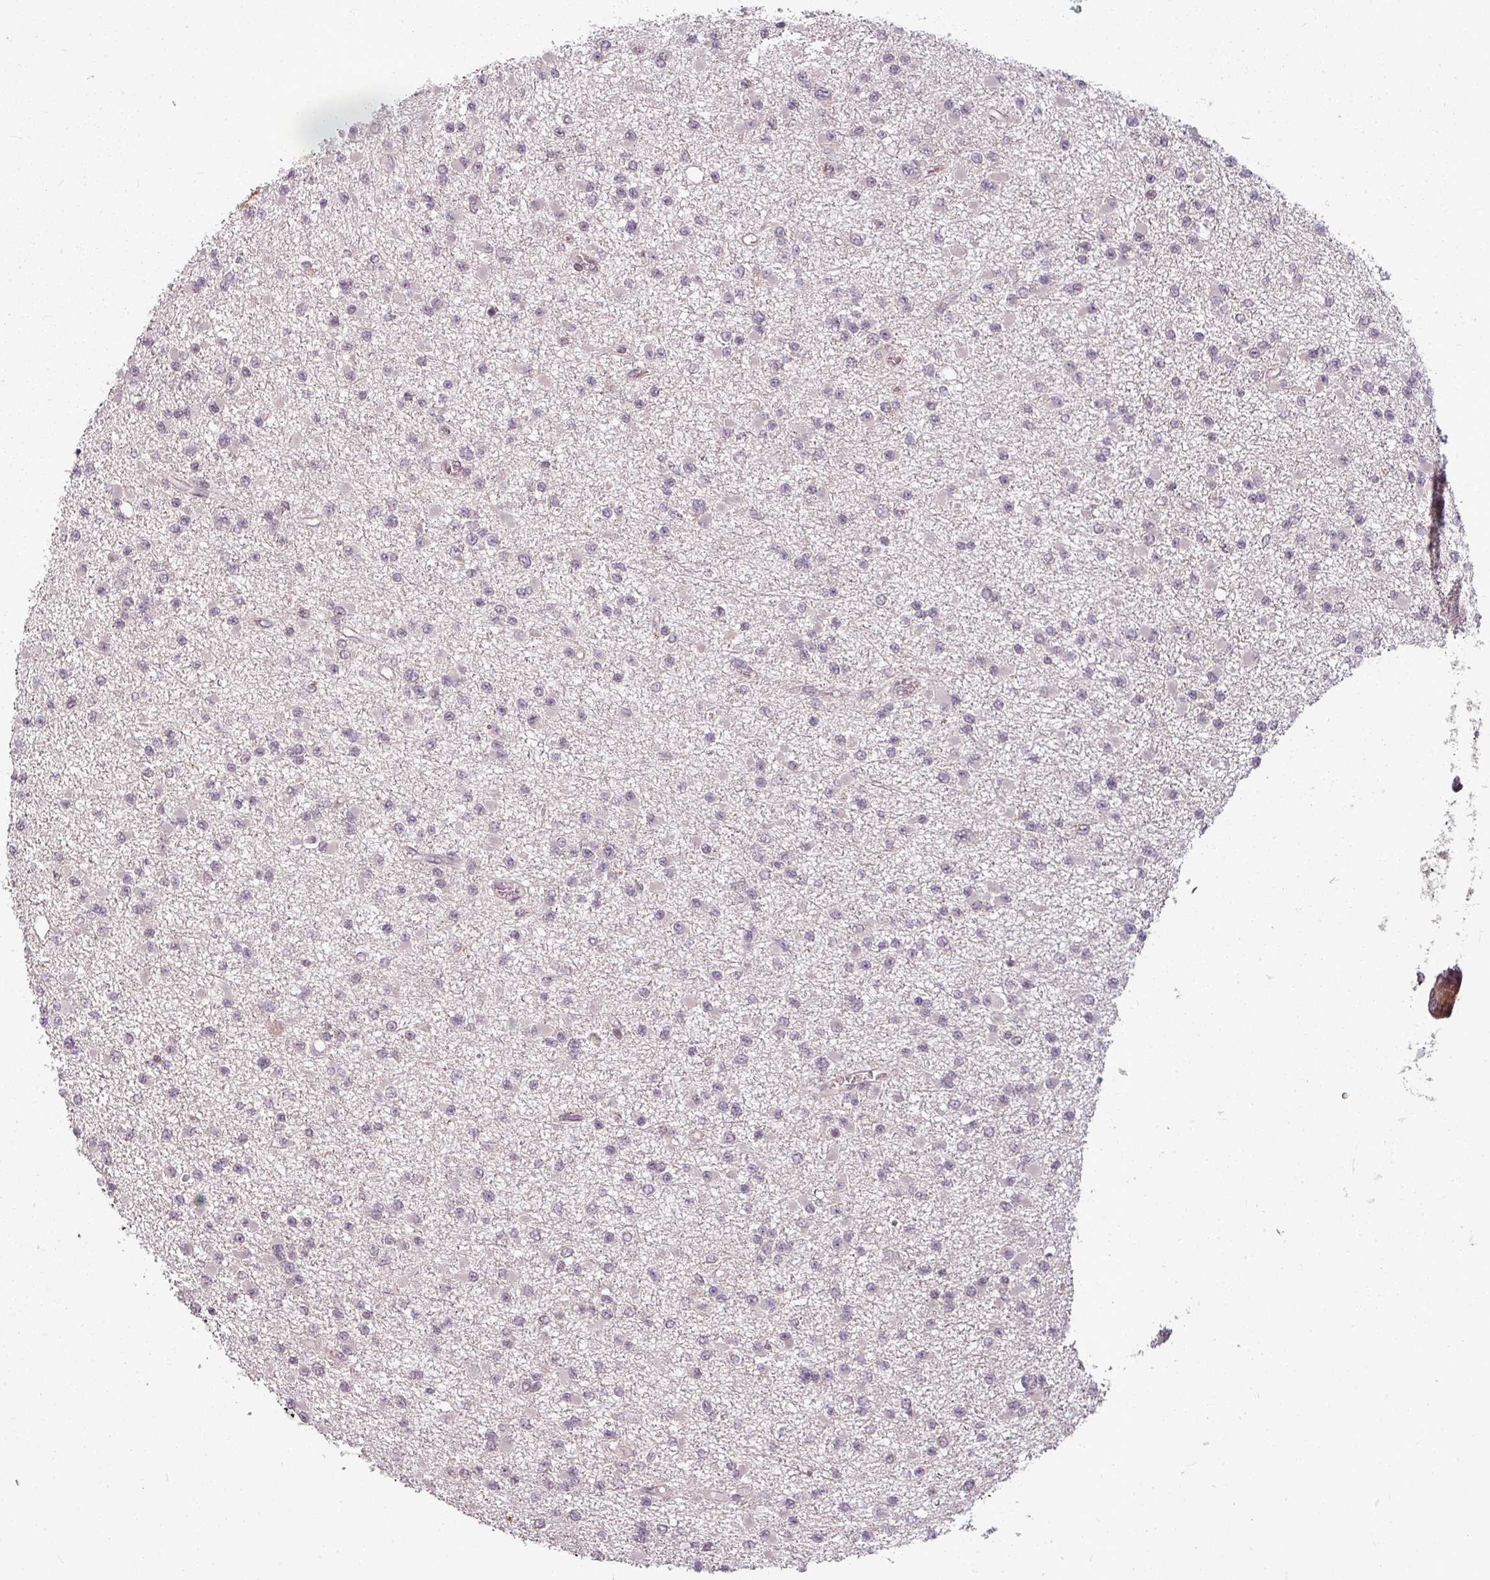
{"staining": {"intensity": "negative", "quantity": "none", "location": "none"}, "tissue": "glioma", "cell_type": "Tumor cells", "image_type": "cancer", "snomed": [{"axis": "morphology", "description": "Glioma, malignant, Low grade"}, {"axis": "topography", "description": "Brain"}], "caption": "Protein analysis of glioma exhibits no significant positivity in tumor cells.", "gene": "CLIC1", "patient": {"sex": "female", "age": 22}}